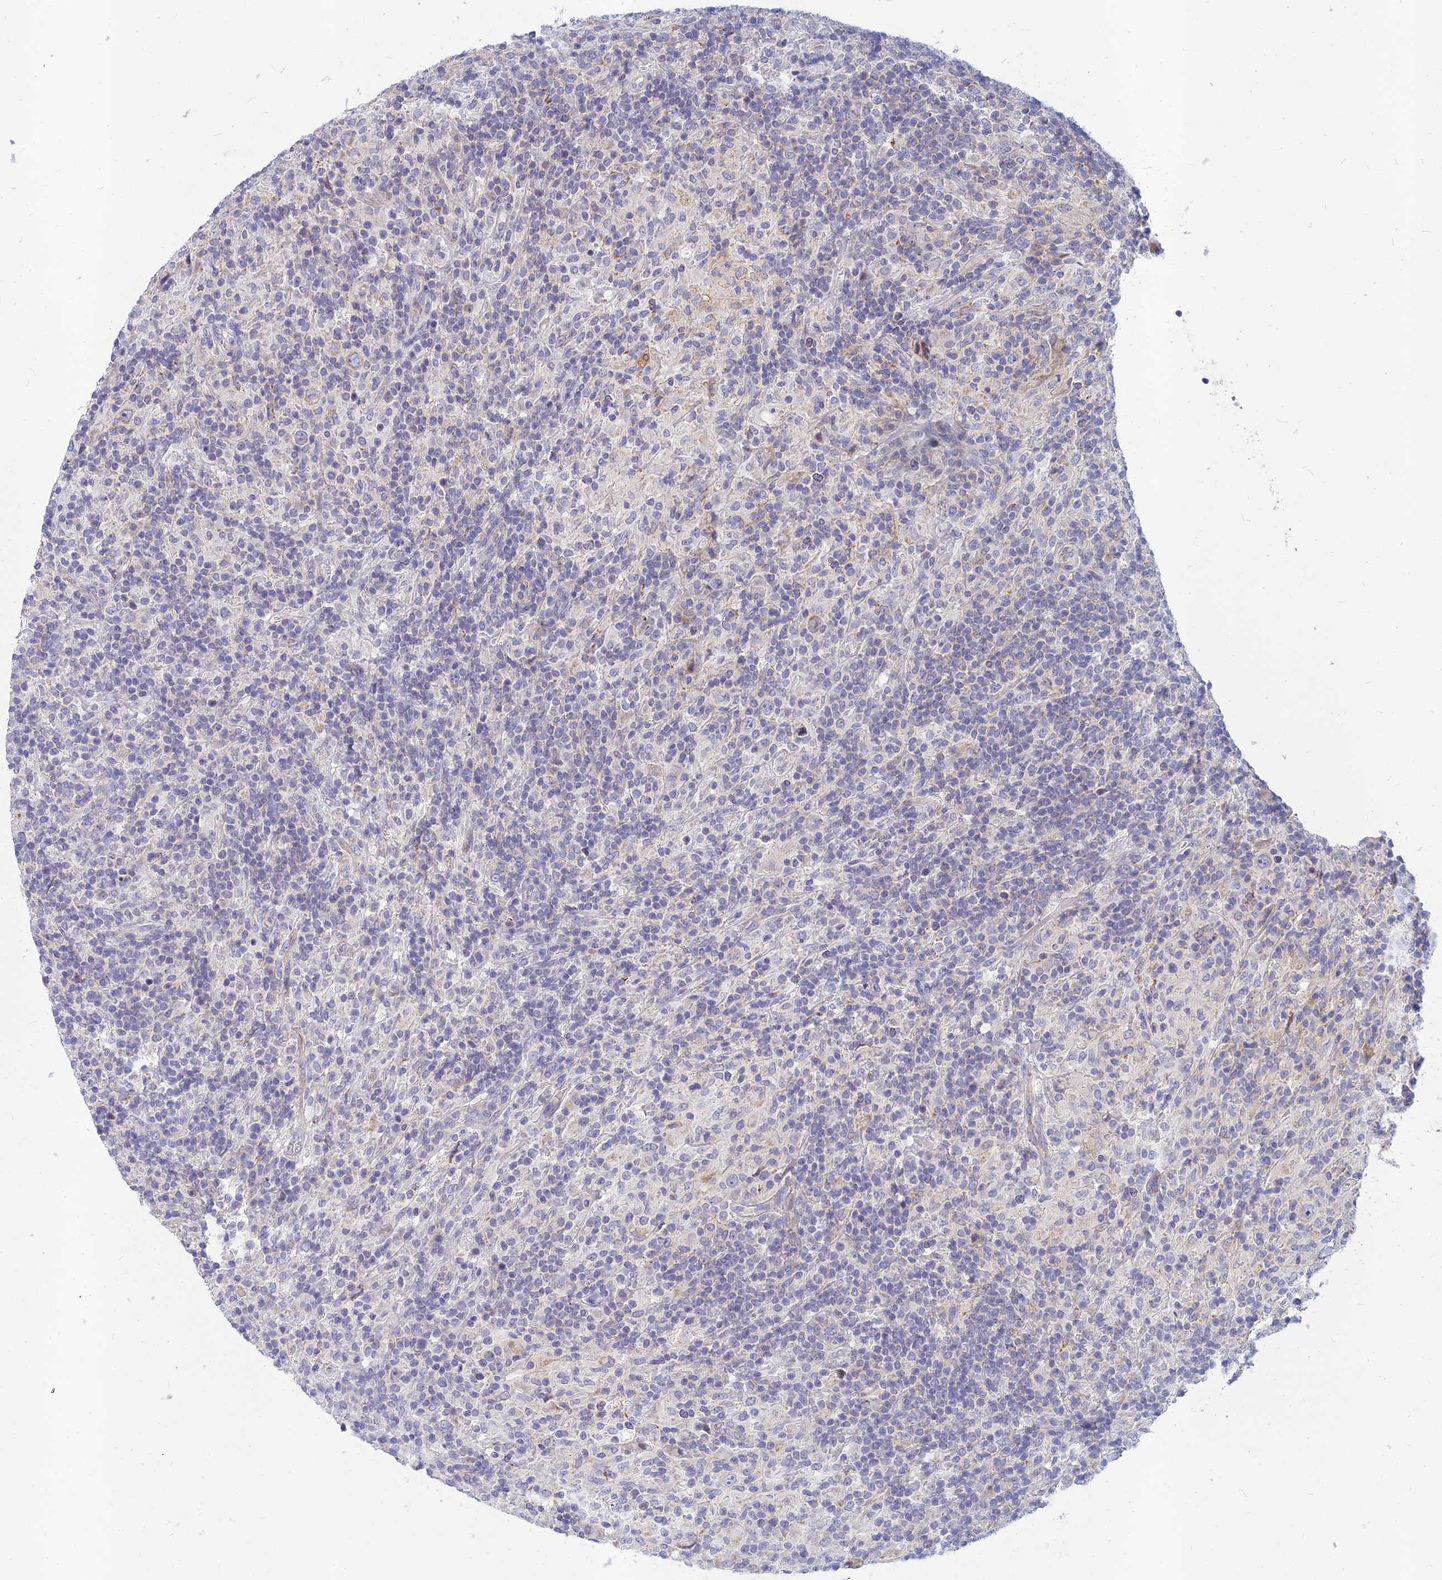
{"staining": {"intensity": "negative", "quantity": "none", "location": "none"}, "tissue": "lymphoma", "cell_type": "Tumor cells", "image_type": "cancer", "snomed": [{"axis": "morphology", "description": "Hodgkin's disease, NOS"}, {"axis": "topography", "description": "Lymph node"}], "caption": "Lymphoma was stained to show a protein in brown. There is no significant expression in tumor cells.", "gene": "CACNA1B", "patient": {"sex": "male", "age": 70}}